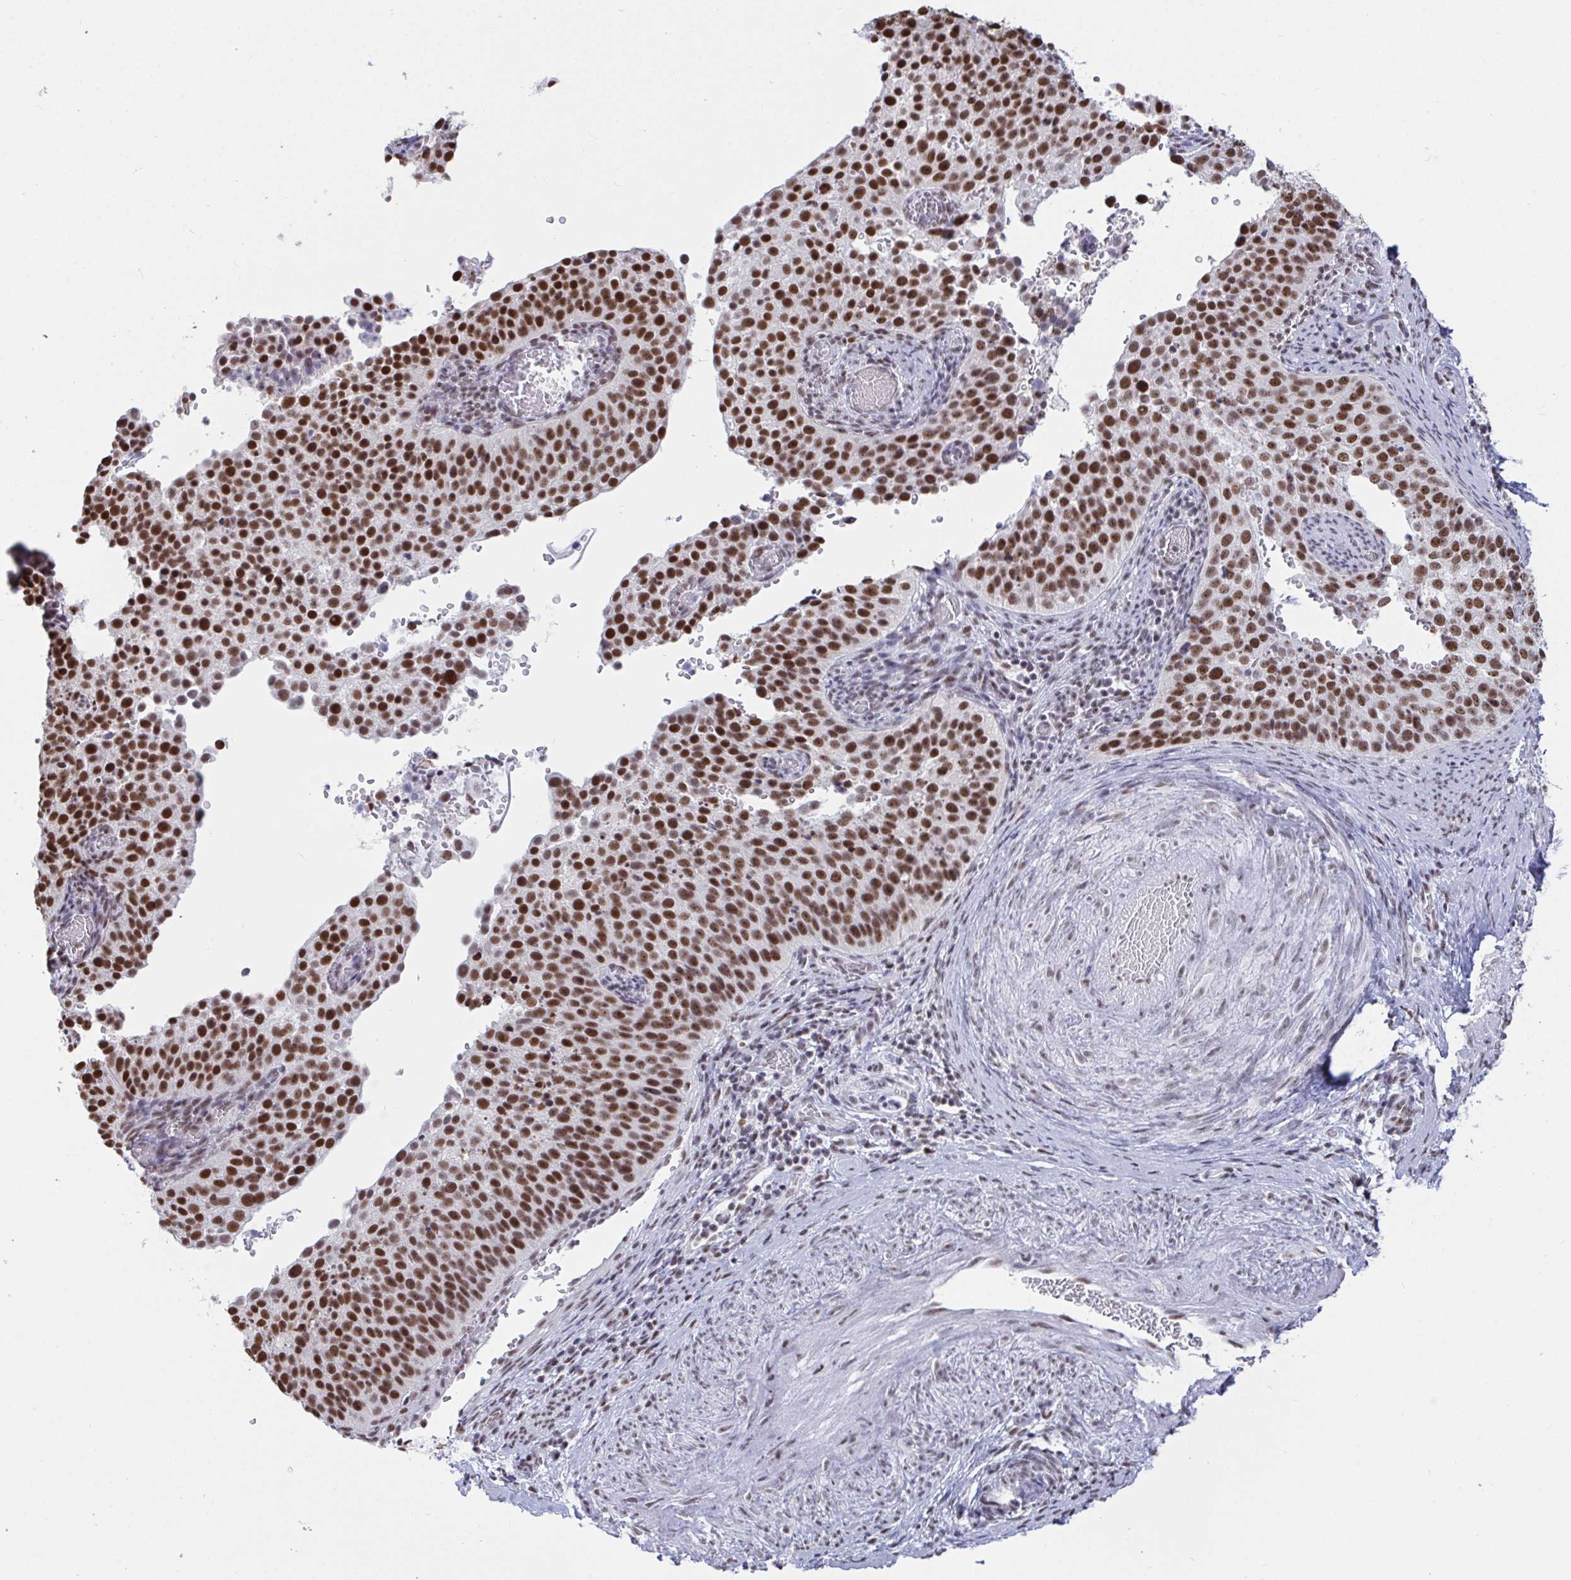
{"staining": {"intensity": "strong", "quantity": ">75%", "location": "nuclear"}, "tissue": "cervical cancer", "cell_type": "Tumor cells", "image_type": "cancer", "snomed": [{"axis": "morphology", "description": "Squamous cell carcinoma, NOS"}, {"axis": "topography", "description": "Cervix"}], "caption": "Strong nuclear expression is identified in about >75% of tumor cells in cervical cancer (squamous cell carcinoma).", "gene": "SUPT16H", "patient": {"sex": "female", "age": 44}}